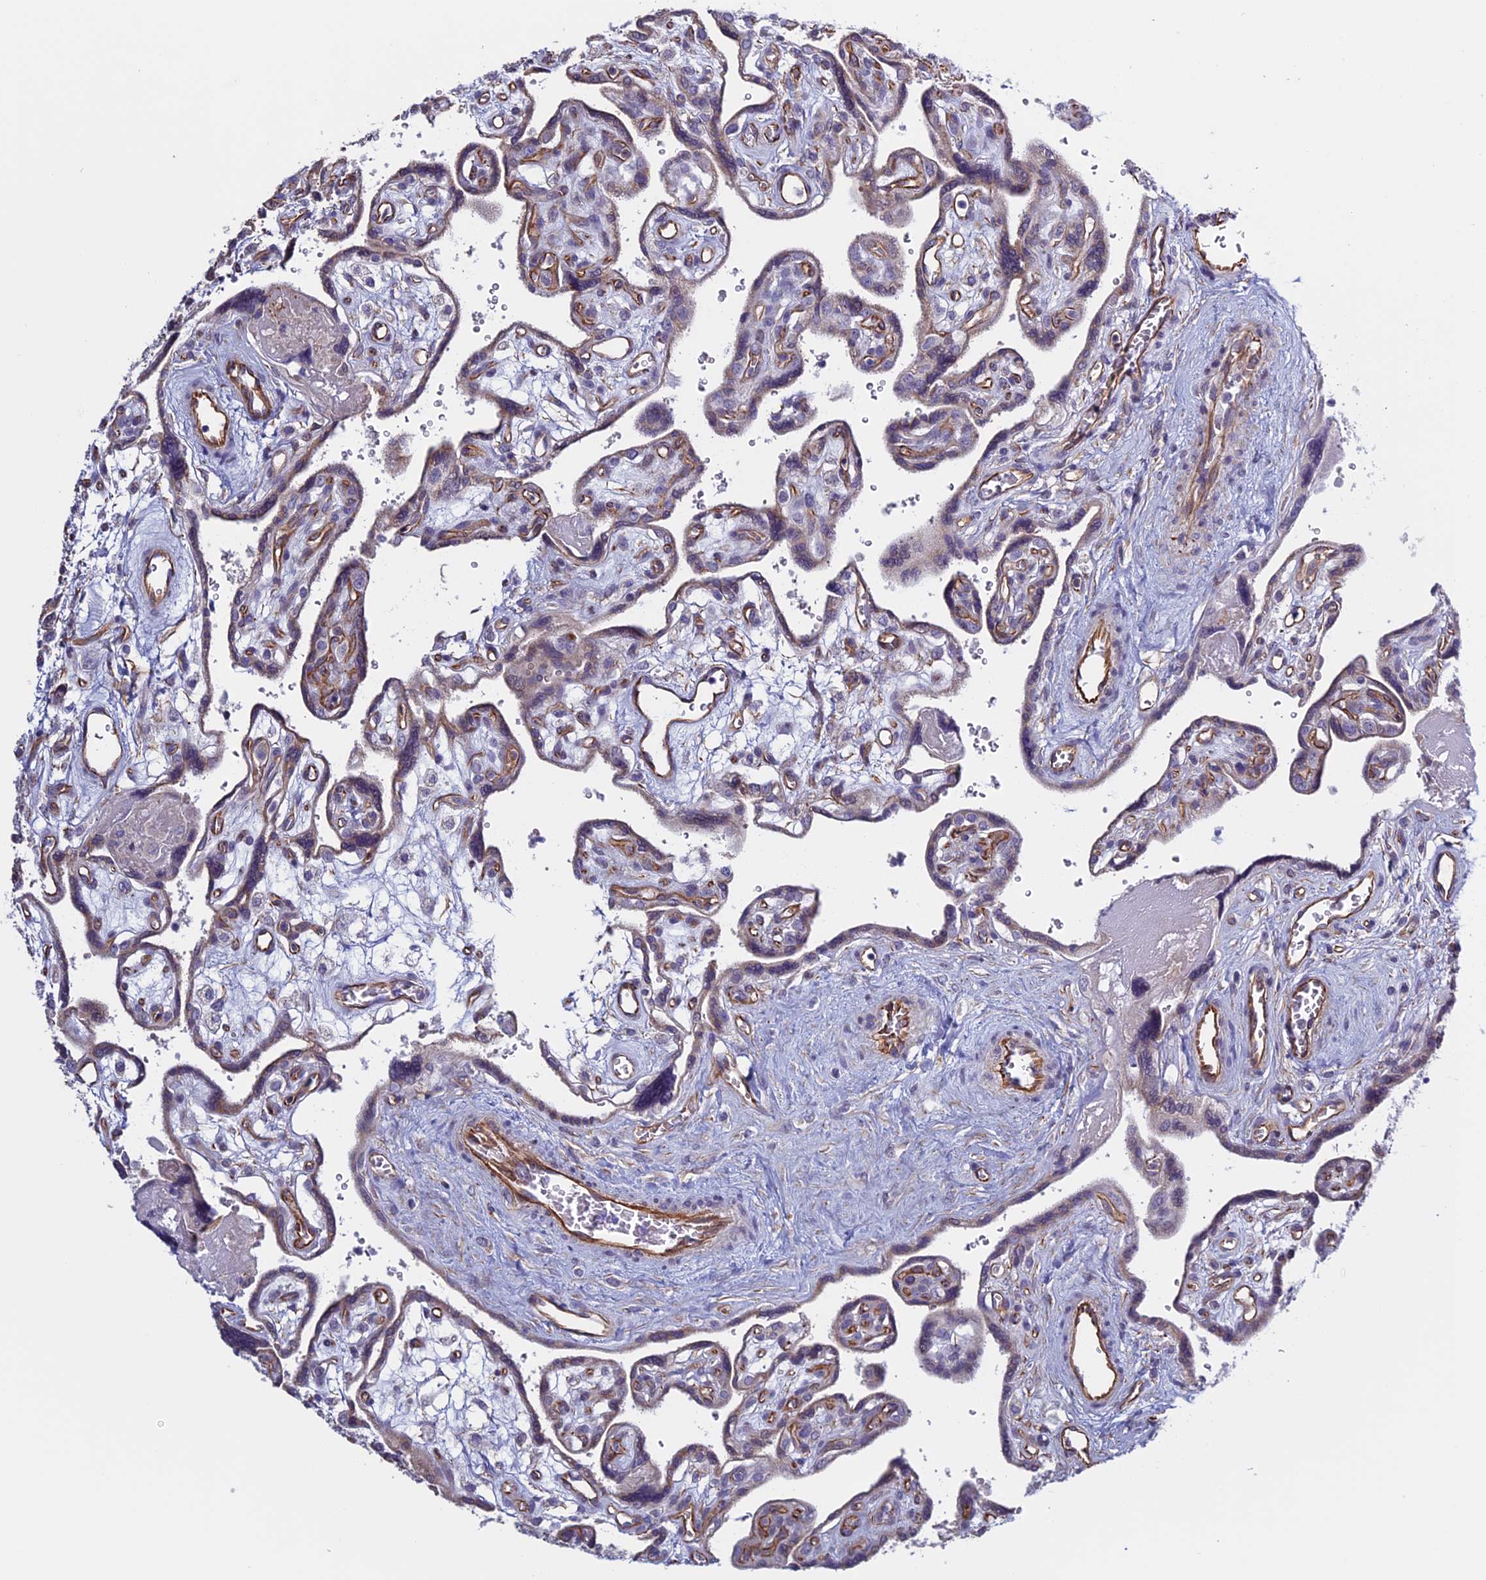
{"staining": {"intensity": "weak", "quantity": "<25%", "location": "cytoplasmic/membranous"}, "tissue": "placenta", "cell_type": "Trophoblastic cells", "image_type": "normal", "snomed": [{"axis": "morphology", "description": "Normal tissue, NOS"}, {"axis": "topography", "description": "Placenta"}], "caption": "A high-resolution micrograph shows immunohistochemistry staining of normal placenta, which reveals no significant expression in trophoblastic cells.", "gene": "BCL2L10", "patient": {"sex": "female", "age": 39}}